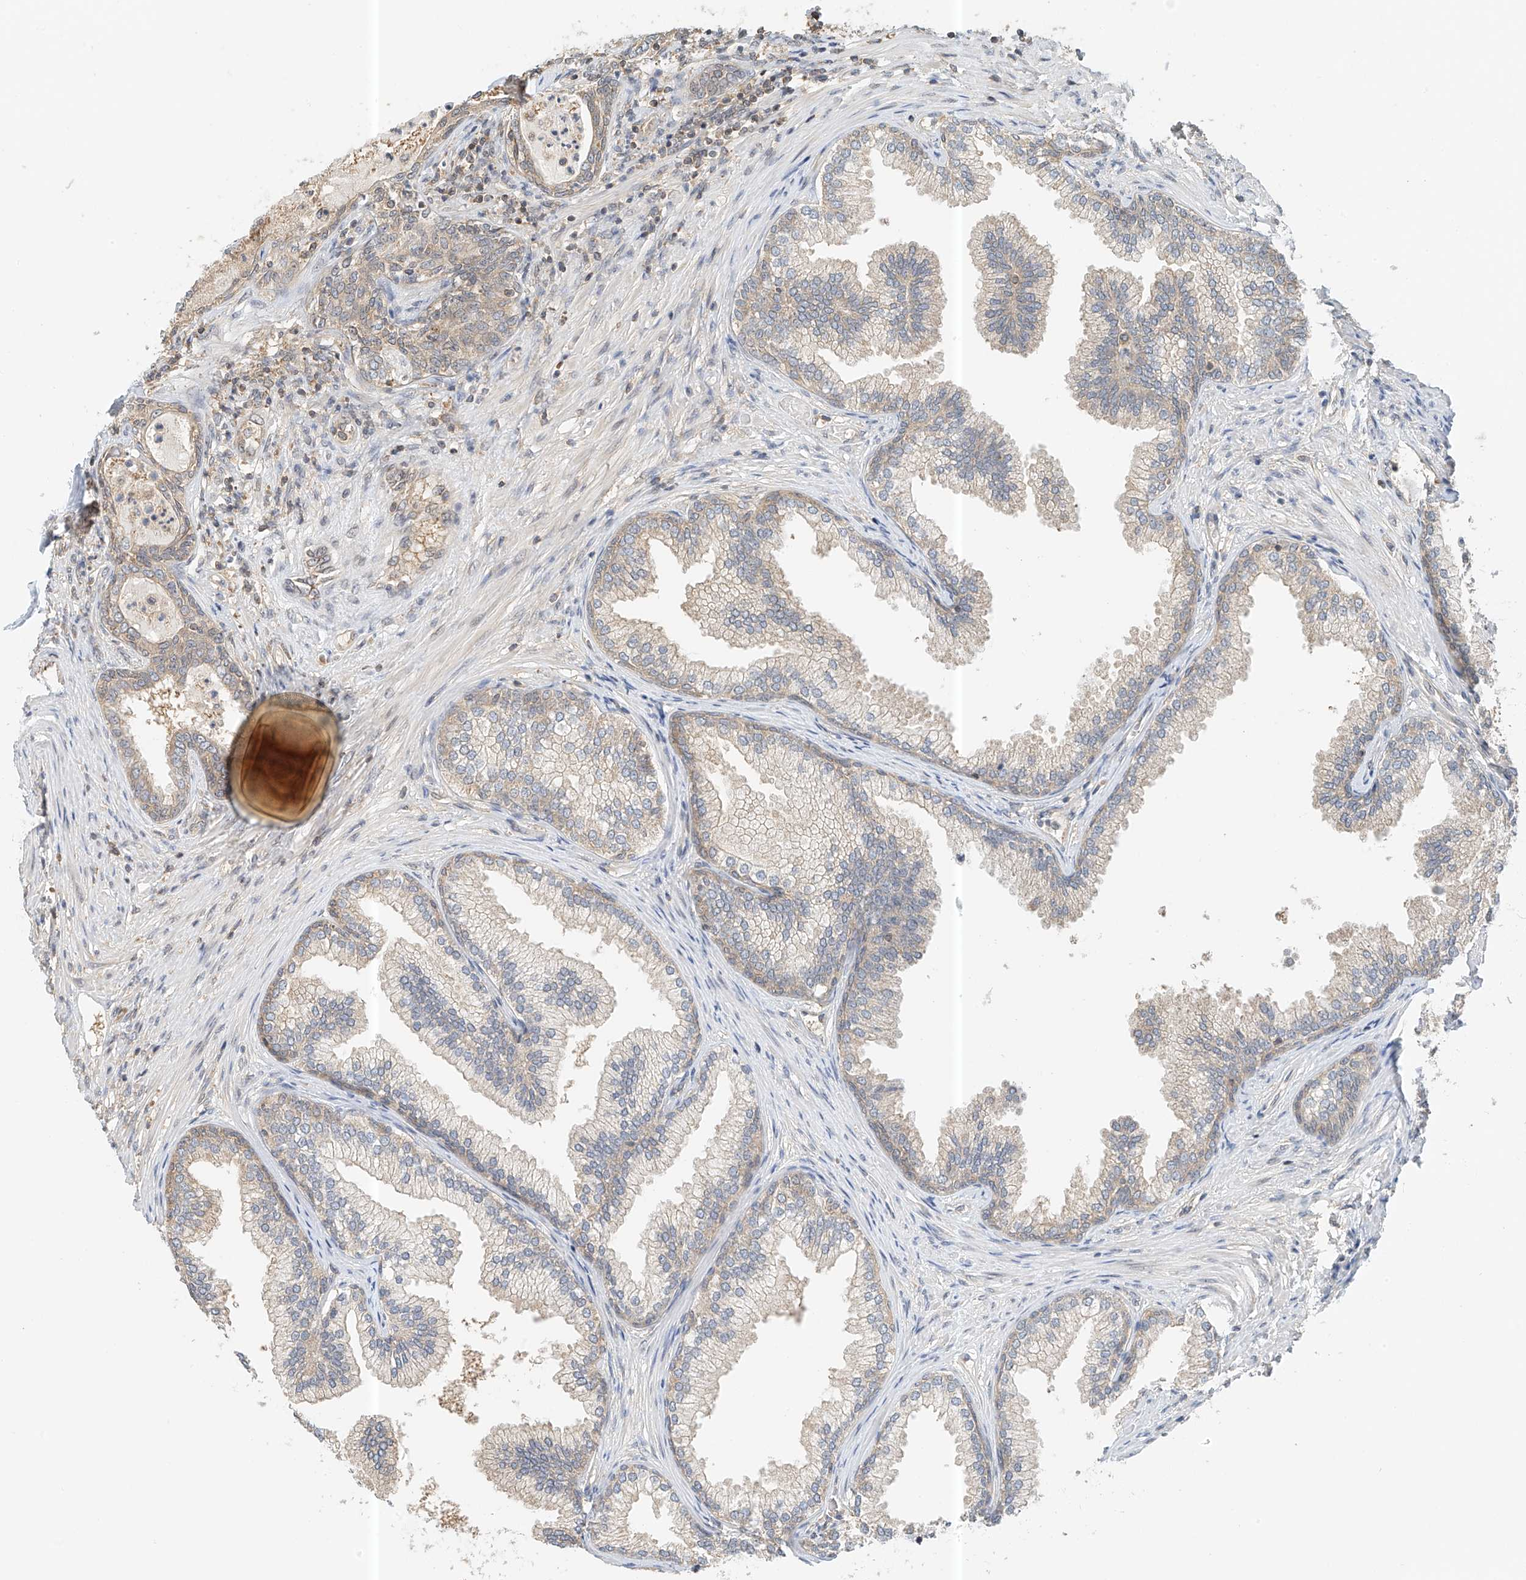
{"staining": {"intensity": "moderate", "quantity": "25%-75%", "location": "cytoplasmic/membranous"}, "tissue": "prostate", "cell_type": "Glandular cells", "image_type": "normal", "snomed": [{"axis": "morphology", "description": "Normal tissue, NOS"}, {"axis": "topography", "description": "Prostate"}], "caption": "Approximately 25%-75% of glandular cells in benign human prostate display moderate cytoplasmic/membranous protein positivity as visualized by brown immunohistochemical staining.", "gene": "PPA2", "patient": {"sex": "male", "age": 76}}